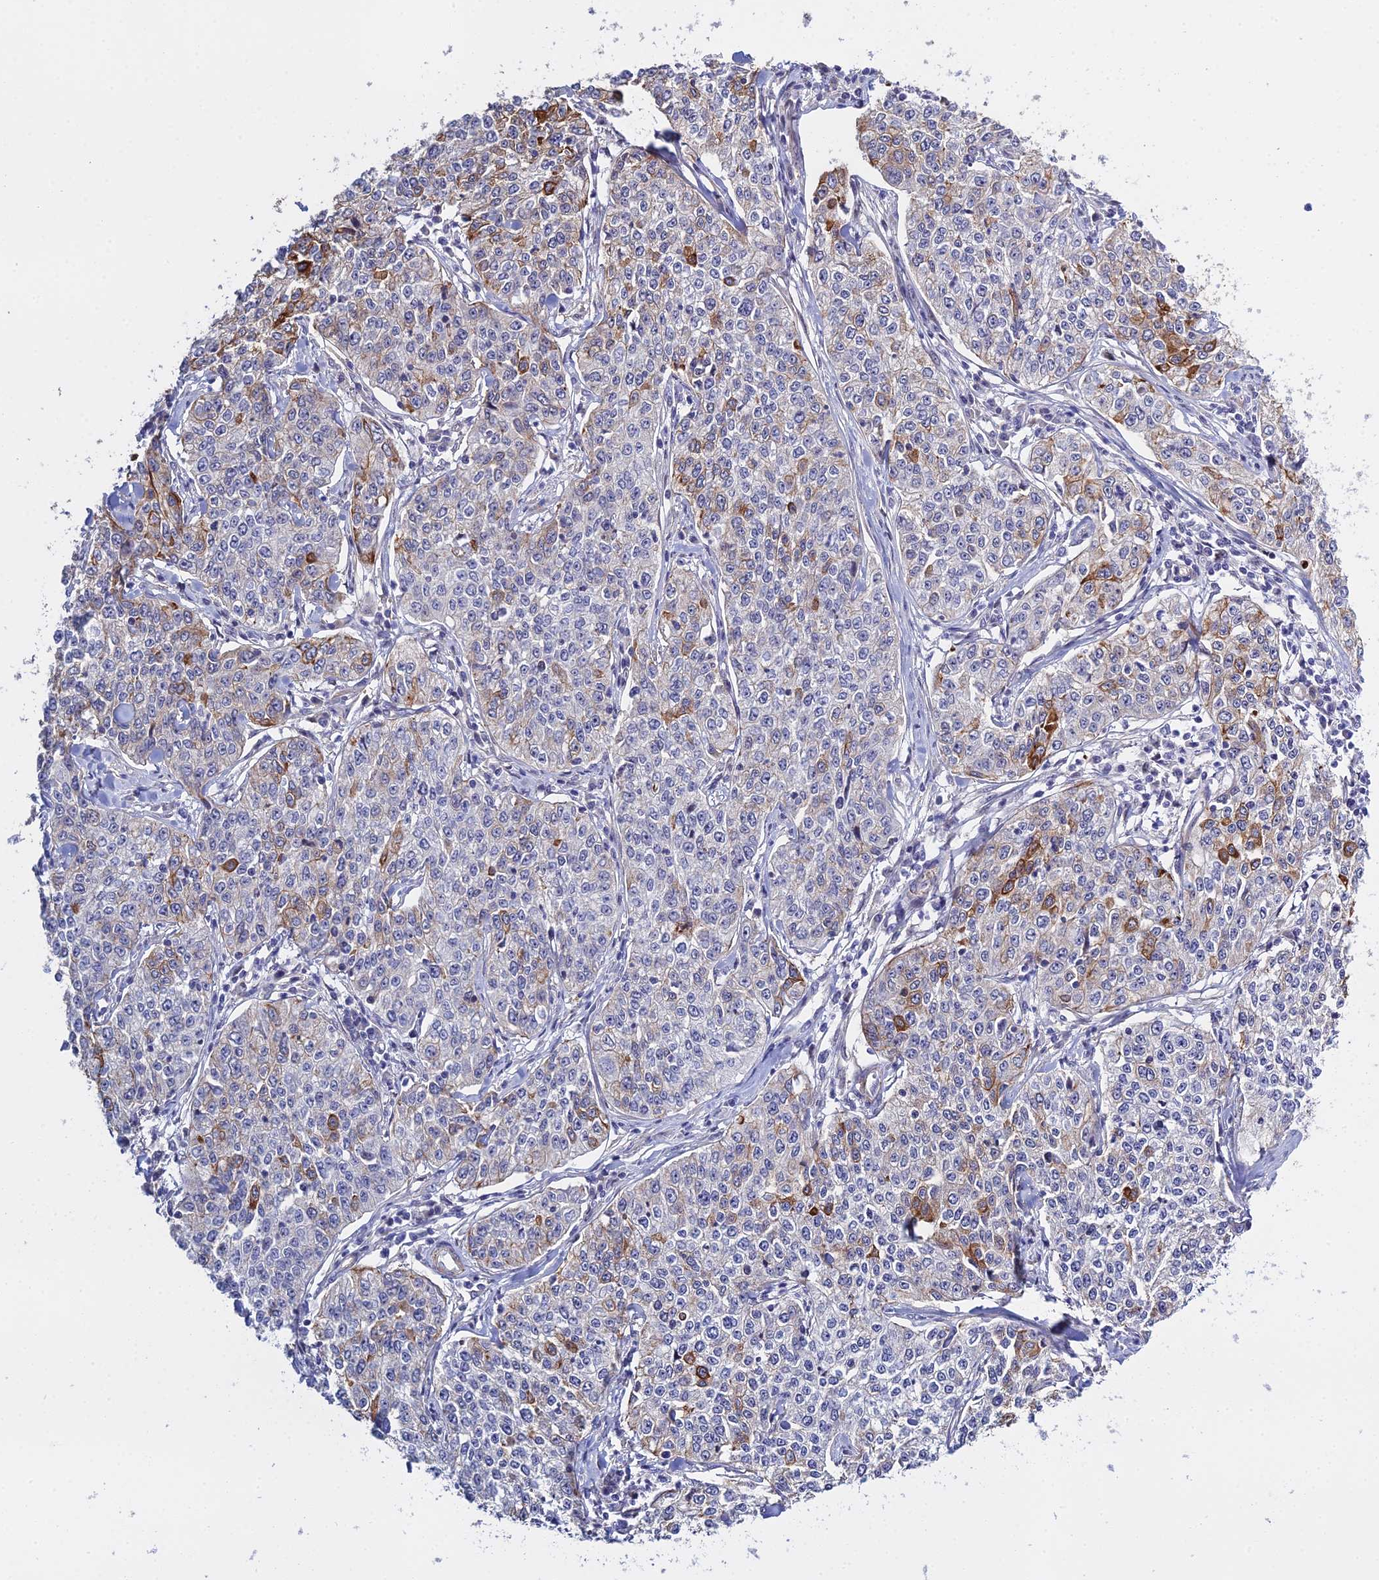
{"staining": {"intensity": "strong", "quantity": "<25%", "location": "cytoplasmic/membranous"}, "tissue": "cervical cancer", "cell_type": "Tumor cells", "image_type": "cancer", "snomed": [{"axis": "morphology", "description": "Squamous cell carcinoma, NOS"}, {"axis": "topography", "description": "Cervix"}], "caption": "Immunohistochemistry (IHC) of human squamous cell carcinoma (cervical) displays medium levels of strong cytoplasmic/membranous staining in approximately <25% of tumor cells.", "gene": "LZTS2", "patient": {"sex": "female", "age": 35}}